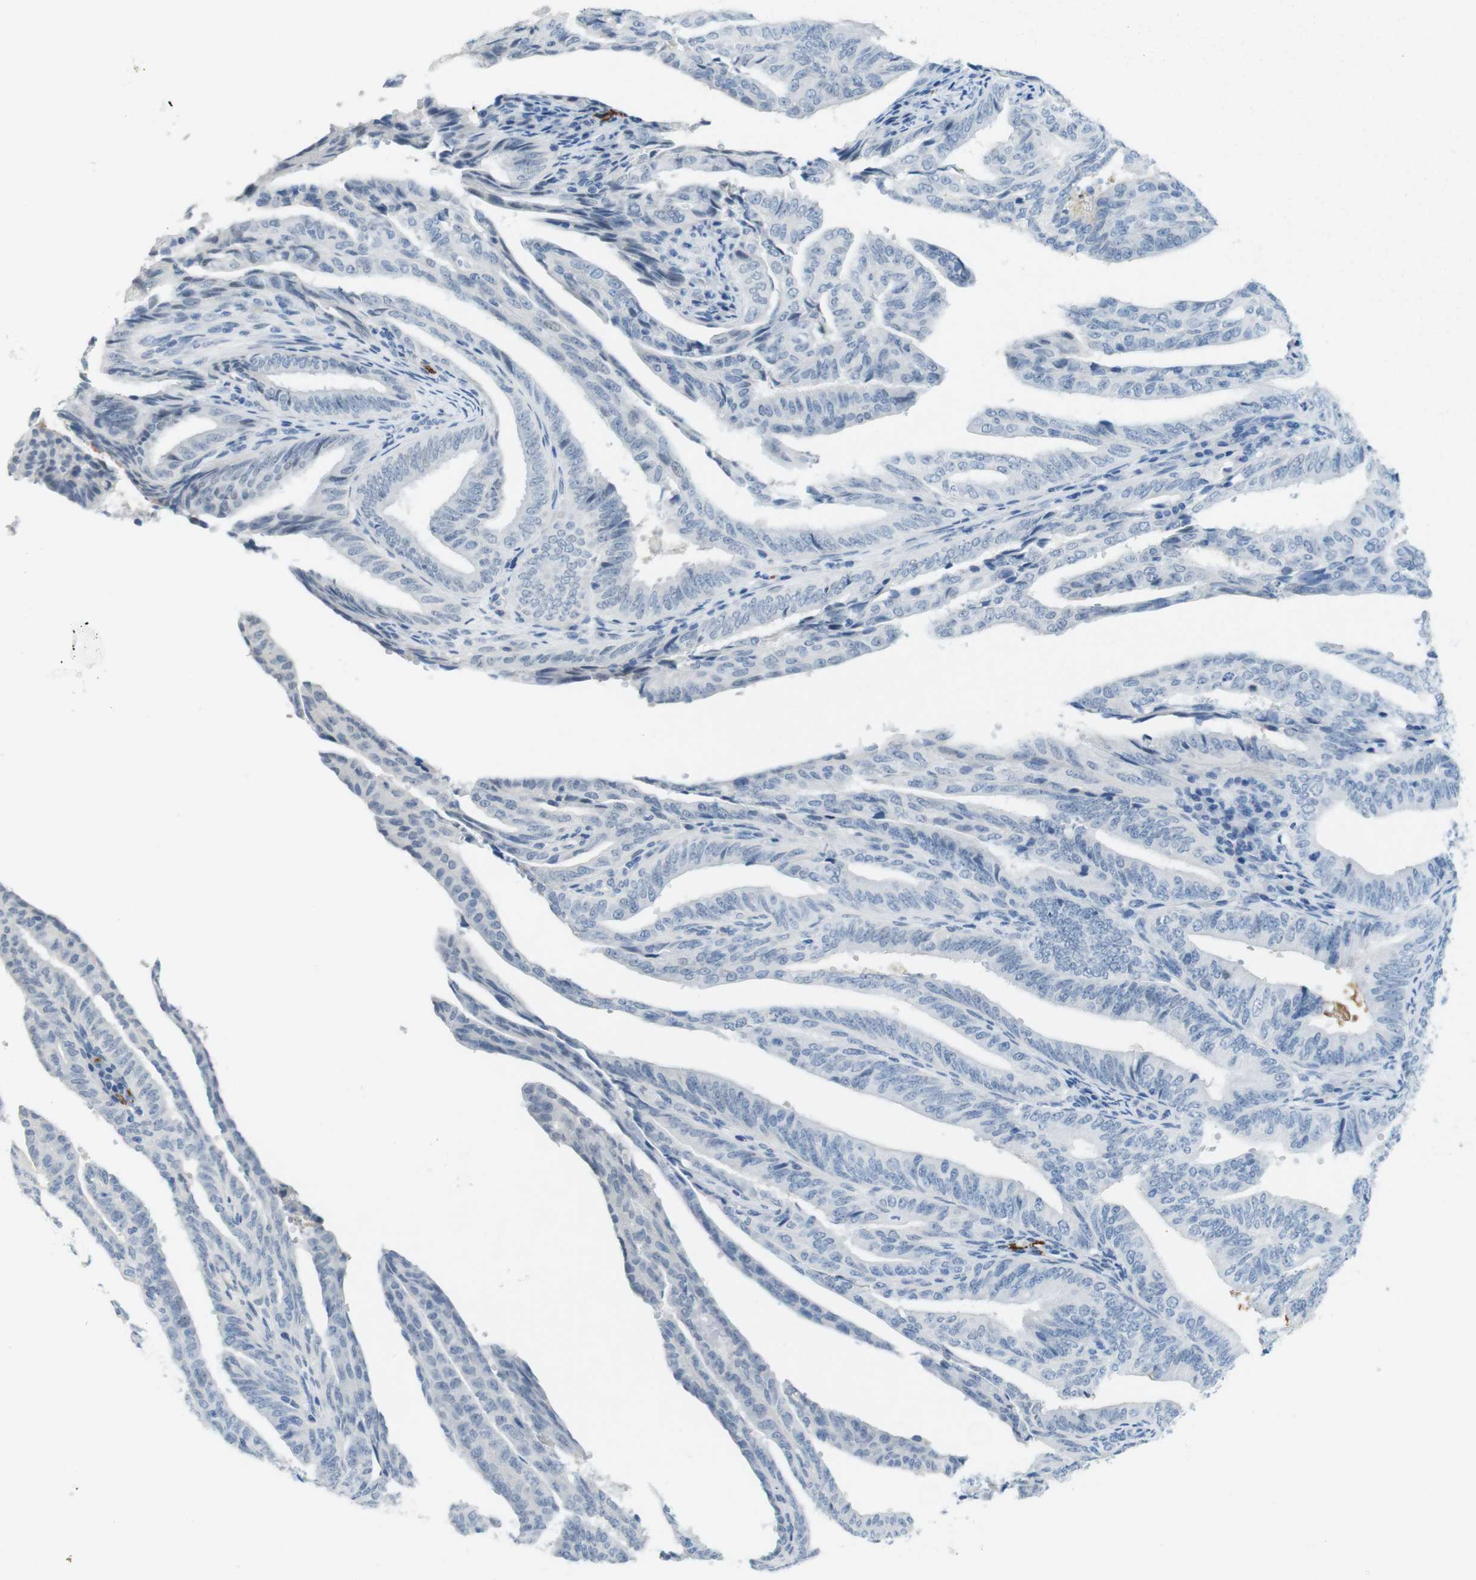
{"staining": {"intensity": "negative", "quantity": "none", "location": "none"}, "tissue": "endometrial cancer", "cell_type": "Tumor cells", "image_type": "cancer", "snomed": [{"axis": "morphology", "description": "Adenocarcinoma, NOS"}, {"axis": "topography", "description": "Endometrium"}], "caption": "The image exhibits no staining of tumor cells in endometrial adenocarcinoma.", "gene": "OPN1SW", "patient": {"sex": "female", "age": 58}}